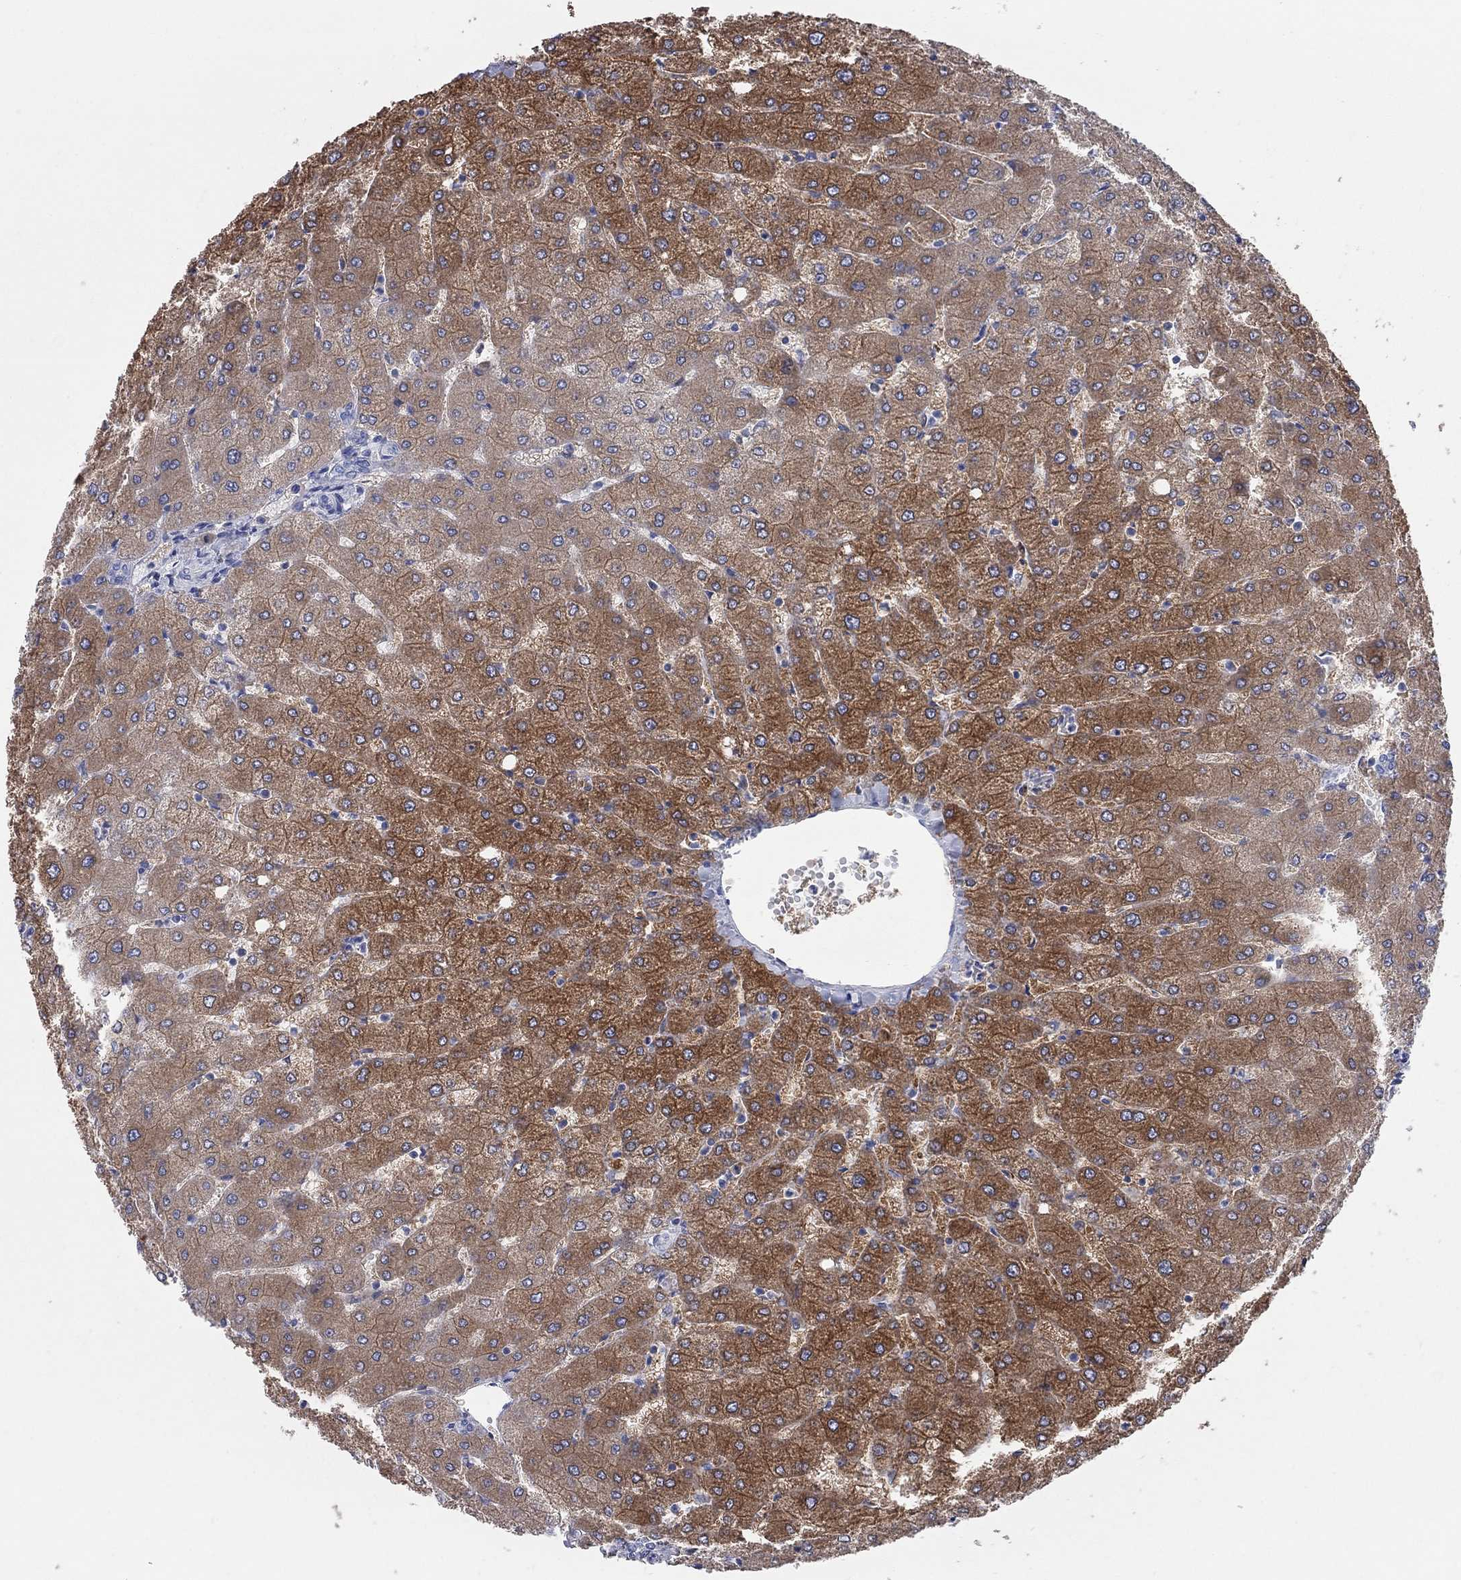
{"staining": {"intensity": "negative", "quantity": "none", "location": "none"}, "tissue": "liver", "cell_type": "Cholangiocytes", "image_type": "normal", "snomed": [{"axis": "morphology", "description": "Normal tissue, NOS"}, {"axis": "topography", "description": "Liver"}], "caption": "The photomicrograph demonstrates no staining of cholangiocytes in unremarkable liver.", "gene": "AOX1", "patient": {"sex": "female", "age": 54}}